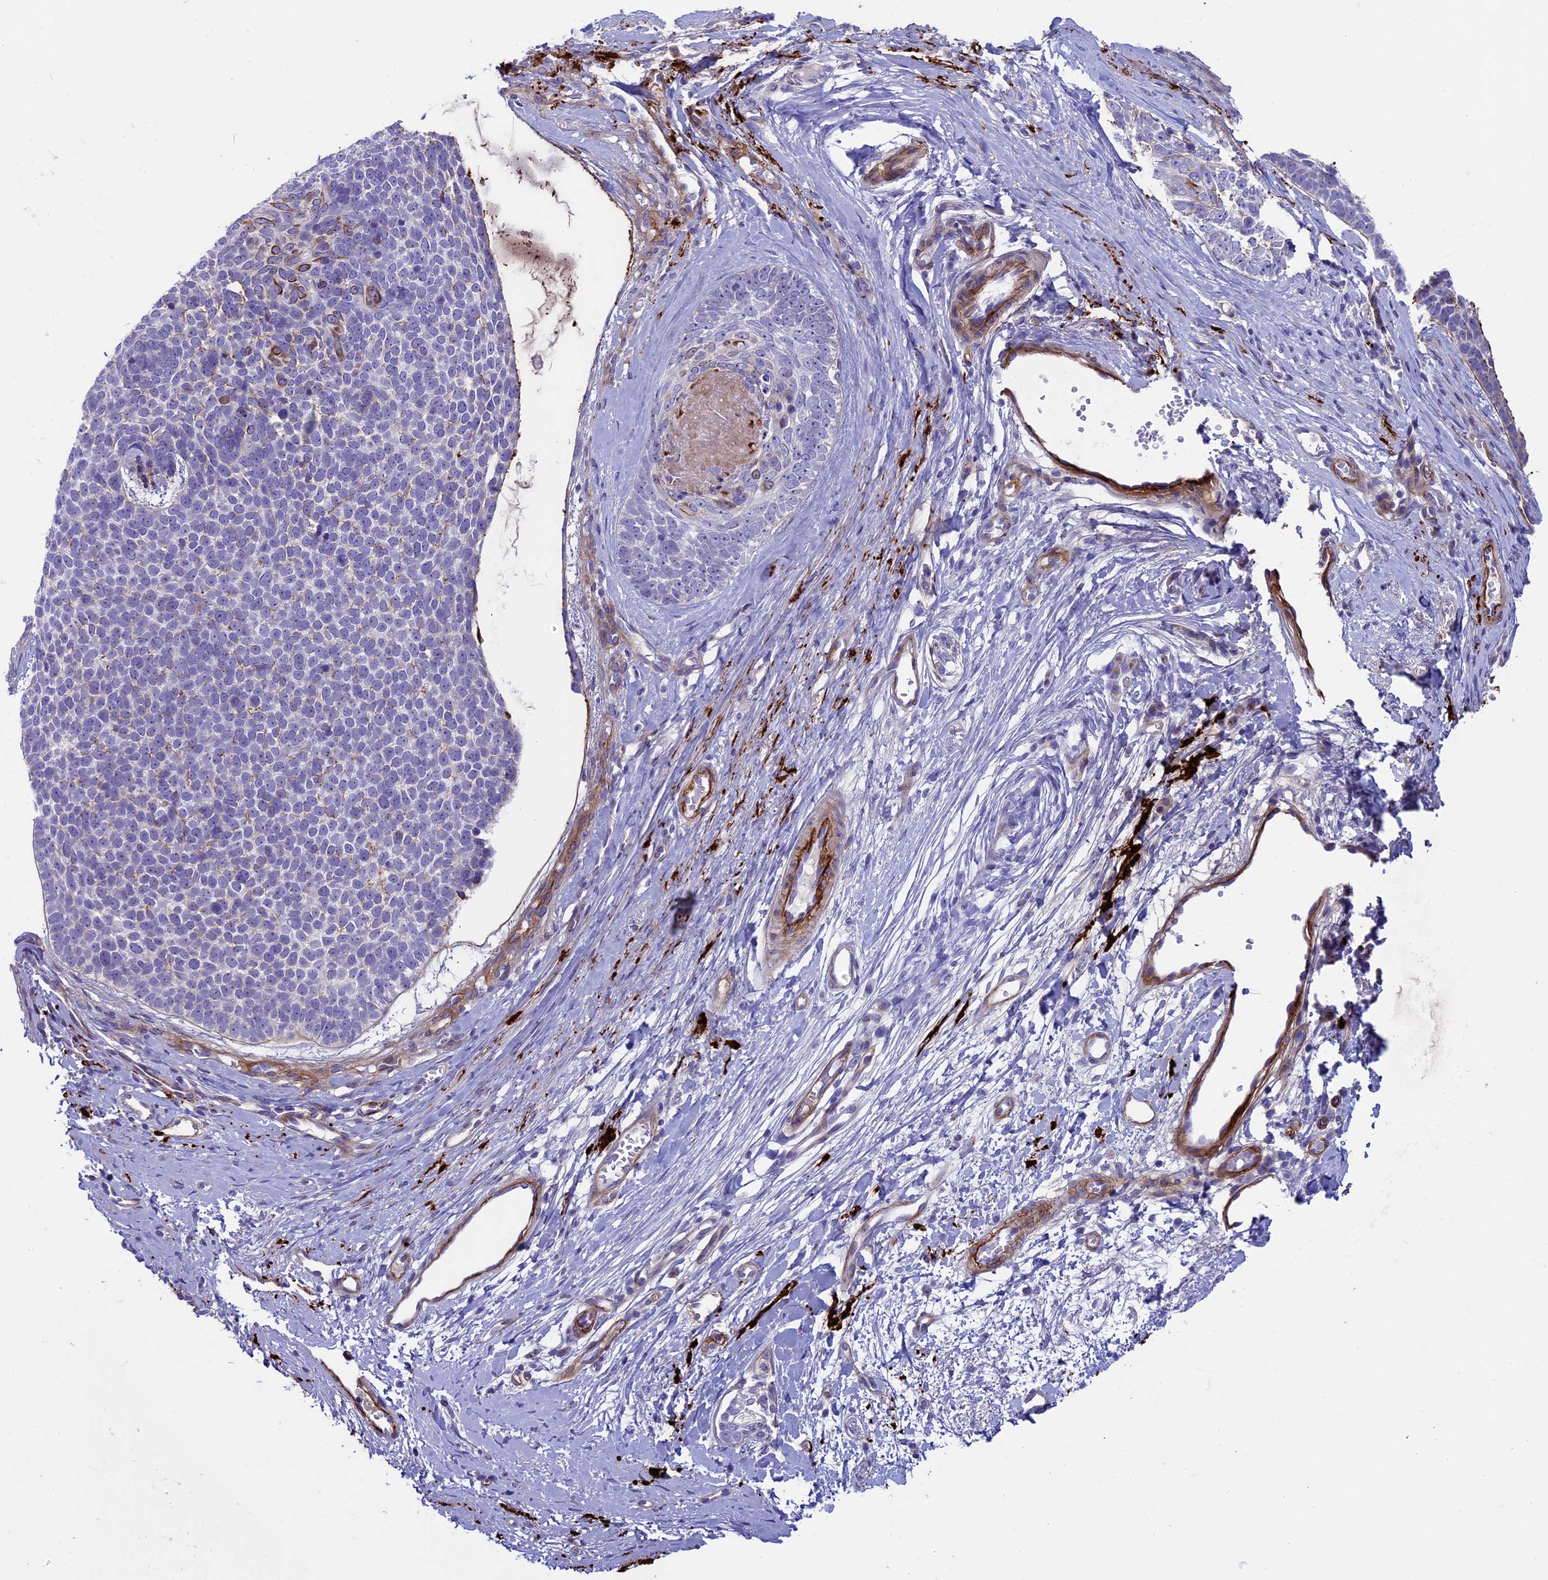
{"staining": {"intensity": "moderate", "quantity": "<25%", "location": "cytoplasmic/membranous"}, "tissue": "skin cancer", "cell_type": "Tumor cells", "image_type": "cancer", "snomed": [{"axis": "morphology", "description": "Basal cell carcinoma"}, {"axis": "topography", "description": "Skin"}], "caption": "Approximately <25% of tumor cells in basal cell carcinoma (skin) reveal moderate cytoplasmic/membranous protein staining as visualized by brown immunohistochemical staining.", "gene": "LOXL1", "patient": {"sex": "female", "age": 81}}